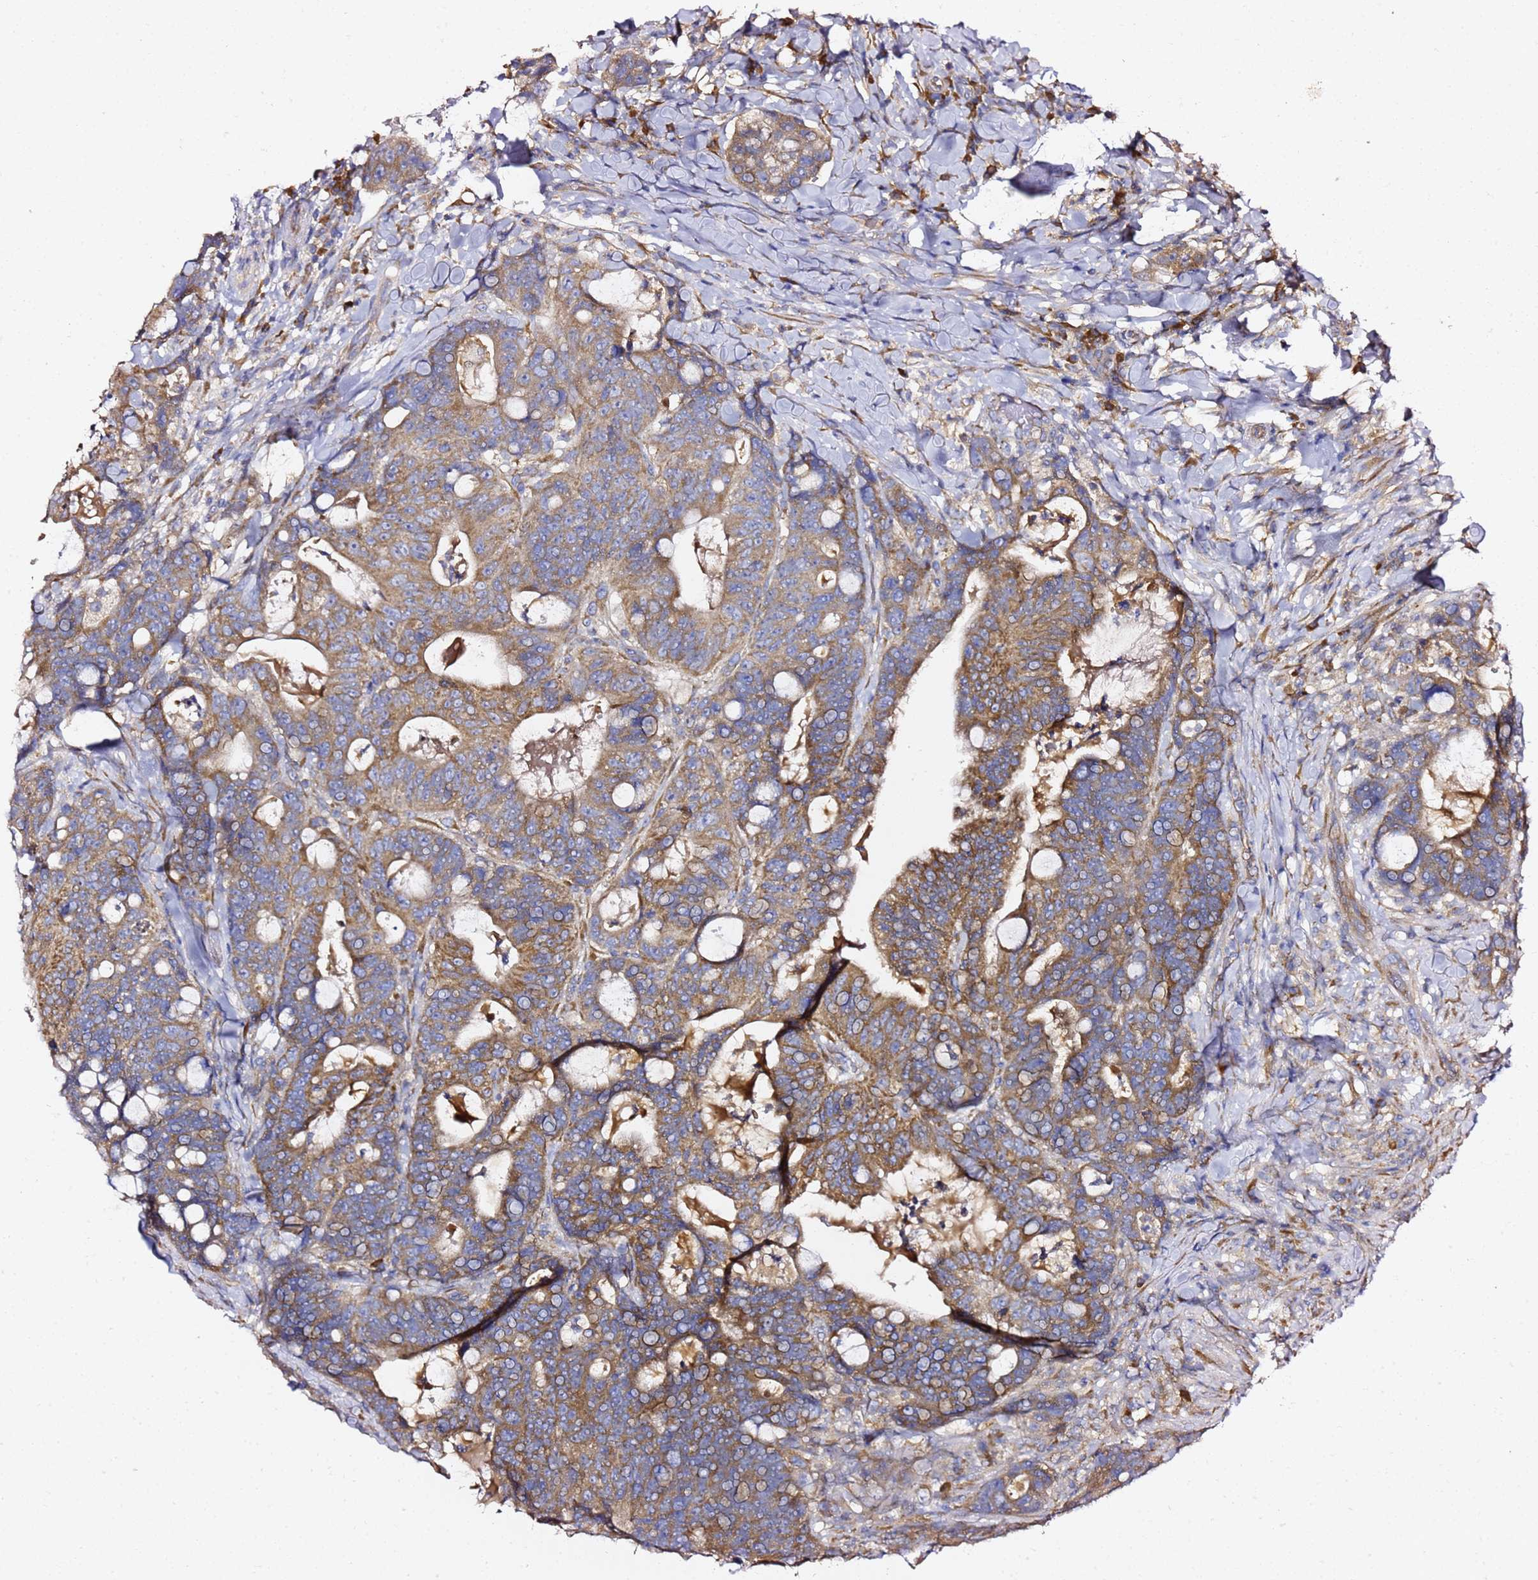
{"staining": {"intensity": "moderate", "quantity": ">75%", "location": "cytoplasmic/membranous"}, "tissue": "colorectal cancer", "cell_type": "Tumor cells", "image_type": "cancer", "snomed": [{"axis": "morphology", "description": "Adenocarcinoma, NOS"}, {"axis": "topography", "description": "Colon"}], "caption": "Colorectal adenocarcinoma stained with a protein marker demonstrates moderate staining in tumor cells.", "gene": "C19orf12", "patient": {"sex": "female", "age": 82}}